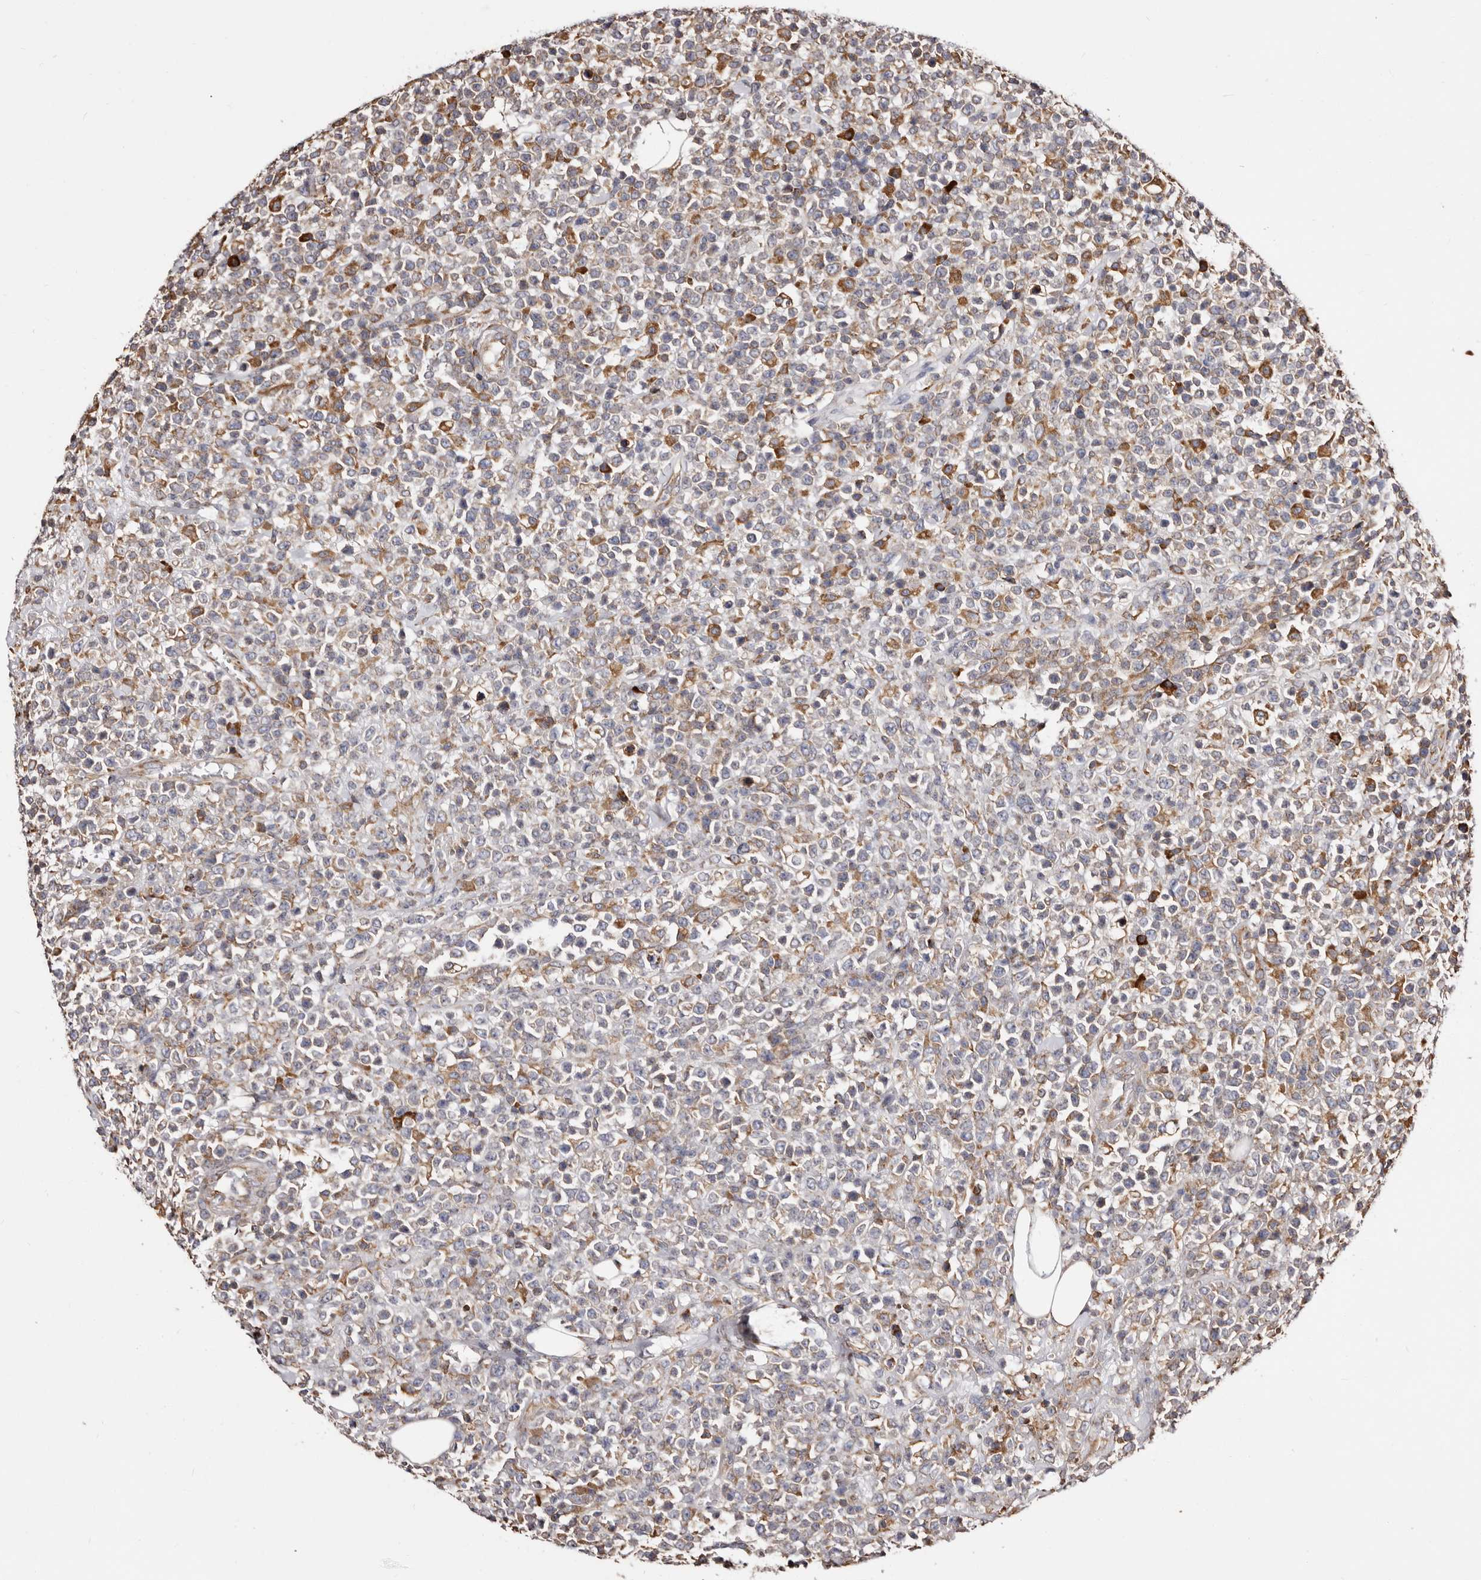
{"staining": {"intensity": "moderate", "quantity": "25%-75%", "location": "cytoplasmic/membranous"}, "tissue": "lymphoma", "cell_type": "Tumor cells", "image_type": "cancer", "snomed": [{"axis": "morphology", "description": "Malignant lymphoma, non-Hodgkin's type, High grade"}, {"axis": "topography", "description": "Colon"}], "caption": "Lymphoma tissue displays moderate cytoplasmic/membranous positivity in about 25%-75% of tumor cells, visualized by immunohistochemistry.", "gene": "ACBD6", "patient": {"sex": "female", "age": 53}}